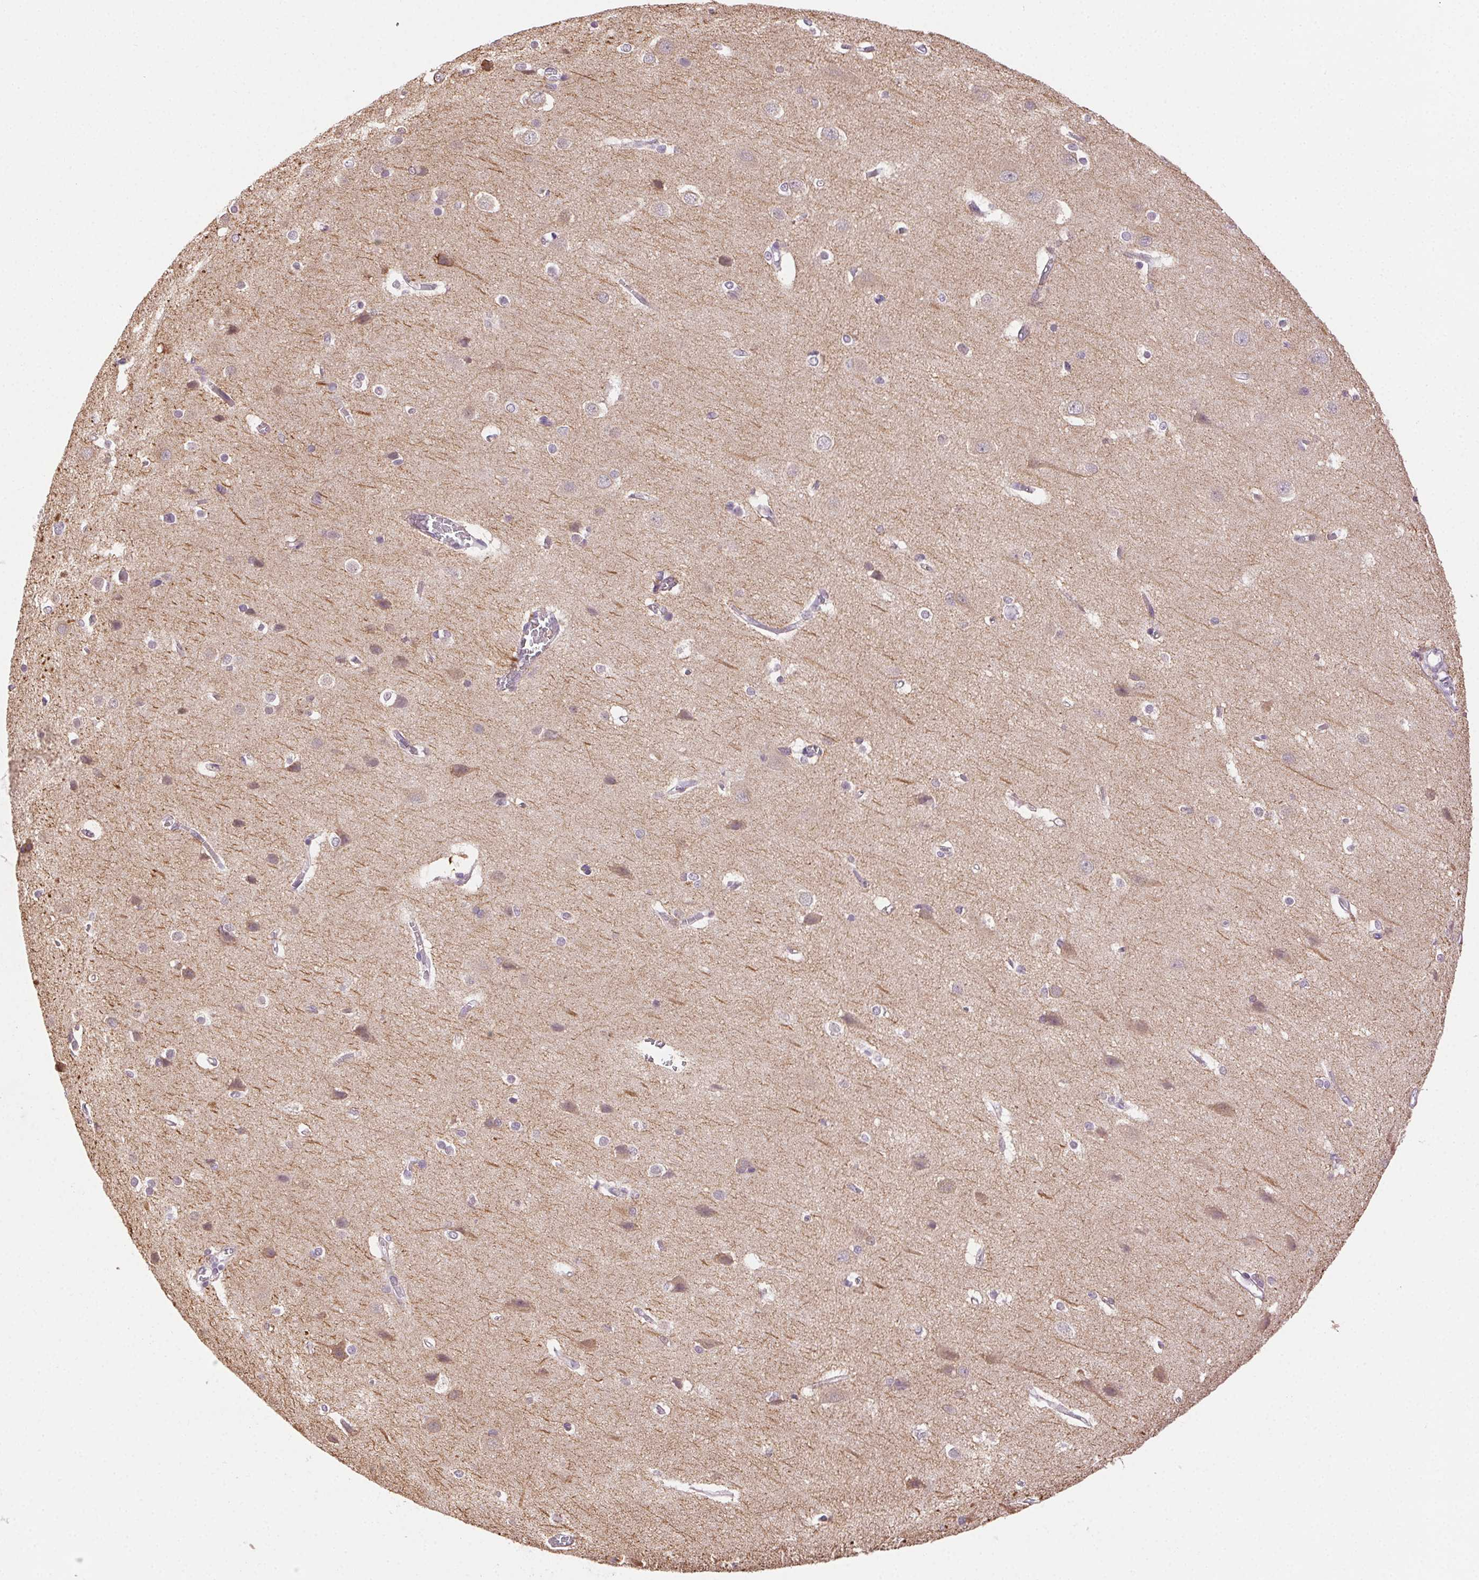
{"staining": {"intensity": "negative", "quantity": "none", "location": "none"}, "tissue": "cerebral cortex", "cell_type": "Endothelial cells", "image_type": "normal", "snomed": [{"axis": "morphology", "description": "Normal tissue, NOS"}, {"axis": "topography", "description": "Cerebral cortex"}], "caption": "Micrograph shows no significant protein expression in endothelial cells of normal cerebral cortex. (Brightfield microscopy of DAB IHC at high magnification).", "gene": "CLDN10", "patient": {"sex": "male", "age": 37}}